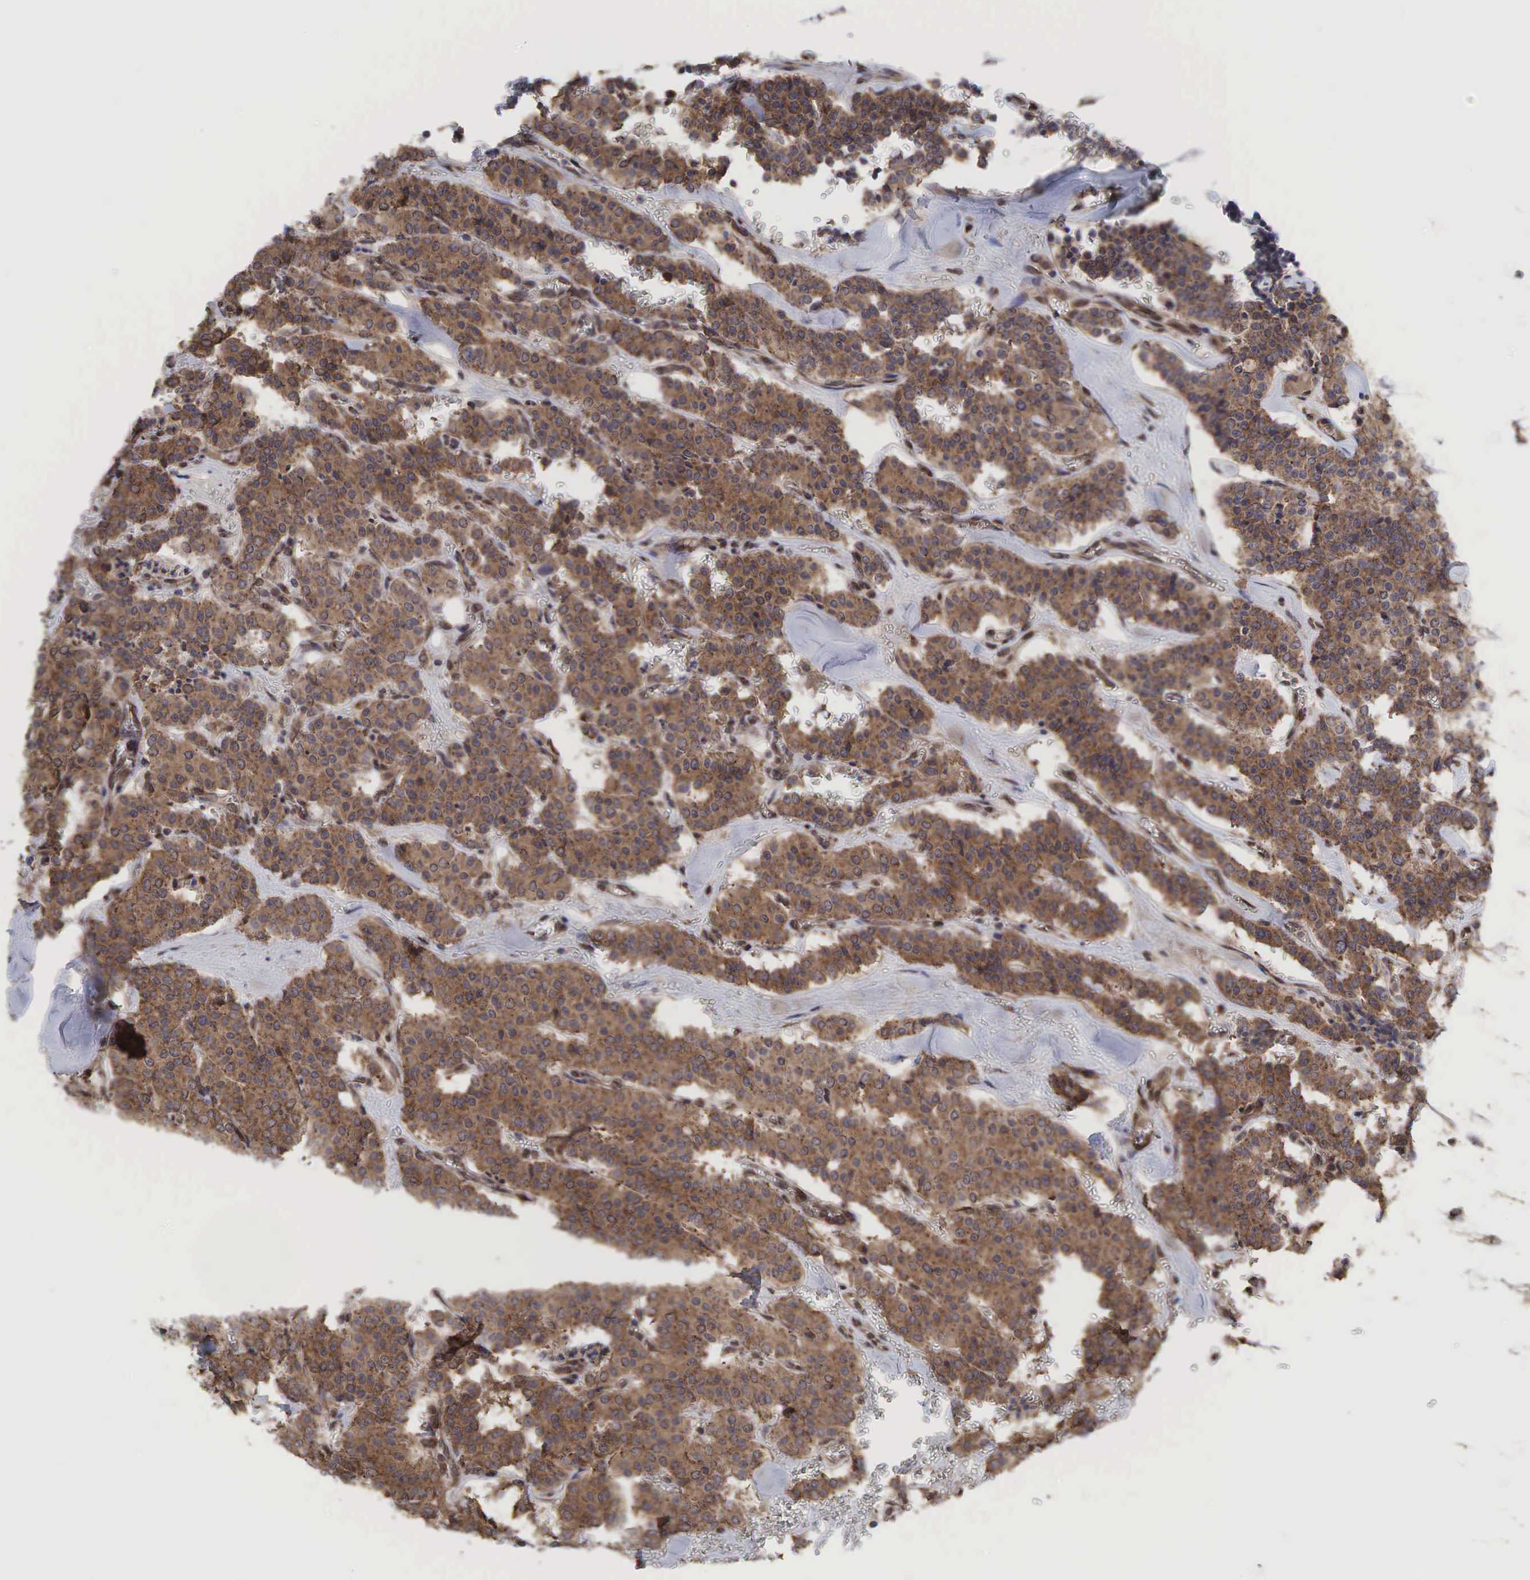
{"staining": {"intensity": "moderate", "quantity": ">75%", "location": "cytoplasmic/membranous"}, "tissue": "carcinoid", "cell_type": "Tumor cells", "image_type": "cancer", "snomed": [{"axis": "morphology", "description": "Carcinoid, malignant, NOS"}, {"axis": "topography", "description": "Bronchus"}], "caption": "Immunohistochemical staining of human carcinoid (malignant) exhibits medium levels of moderate cytoplasmic/membranous protein staining in about >75% of tumor cells.", "gene": "PABPC5", "patient": {"sex": "male", "age": 55}}